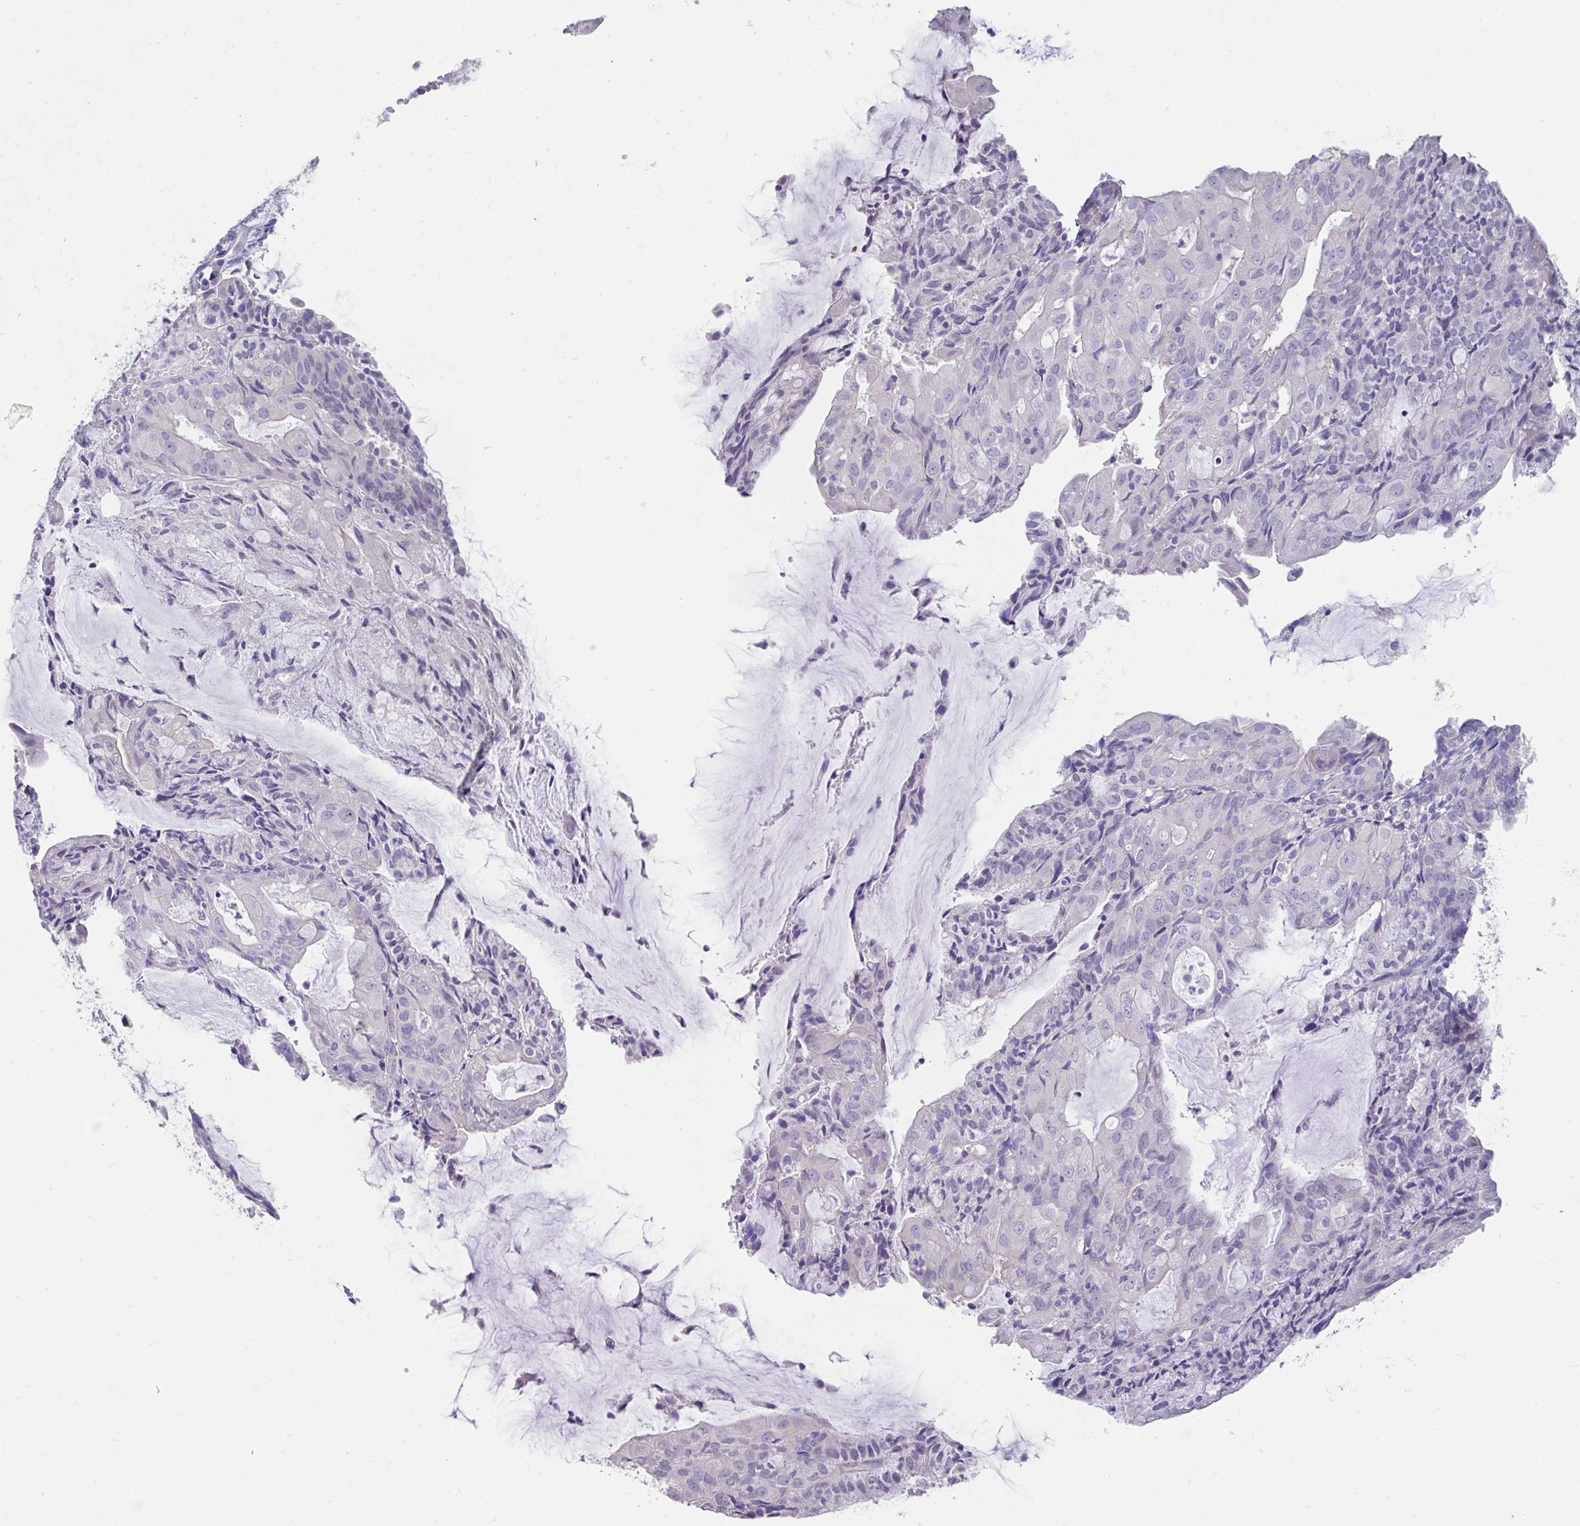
{"staining": {"intensity": "negative", "quantity": "none", "location": "none"}, "tissue": "endometrial cancer", "cell_type": "Tumor cells", "image_type": "cancer", "snomed": [{"axis": "morphology", "description": "Adenocarcinoma, NOS"}, {"axis": "topography", "description": "Endometrium"}], "caption": "Immunohistochemistry of endometrial cancer reveals no positivity in tumor cells.", "gene": "GPR162", "patient": {"sex": "female", "age": 81}}